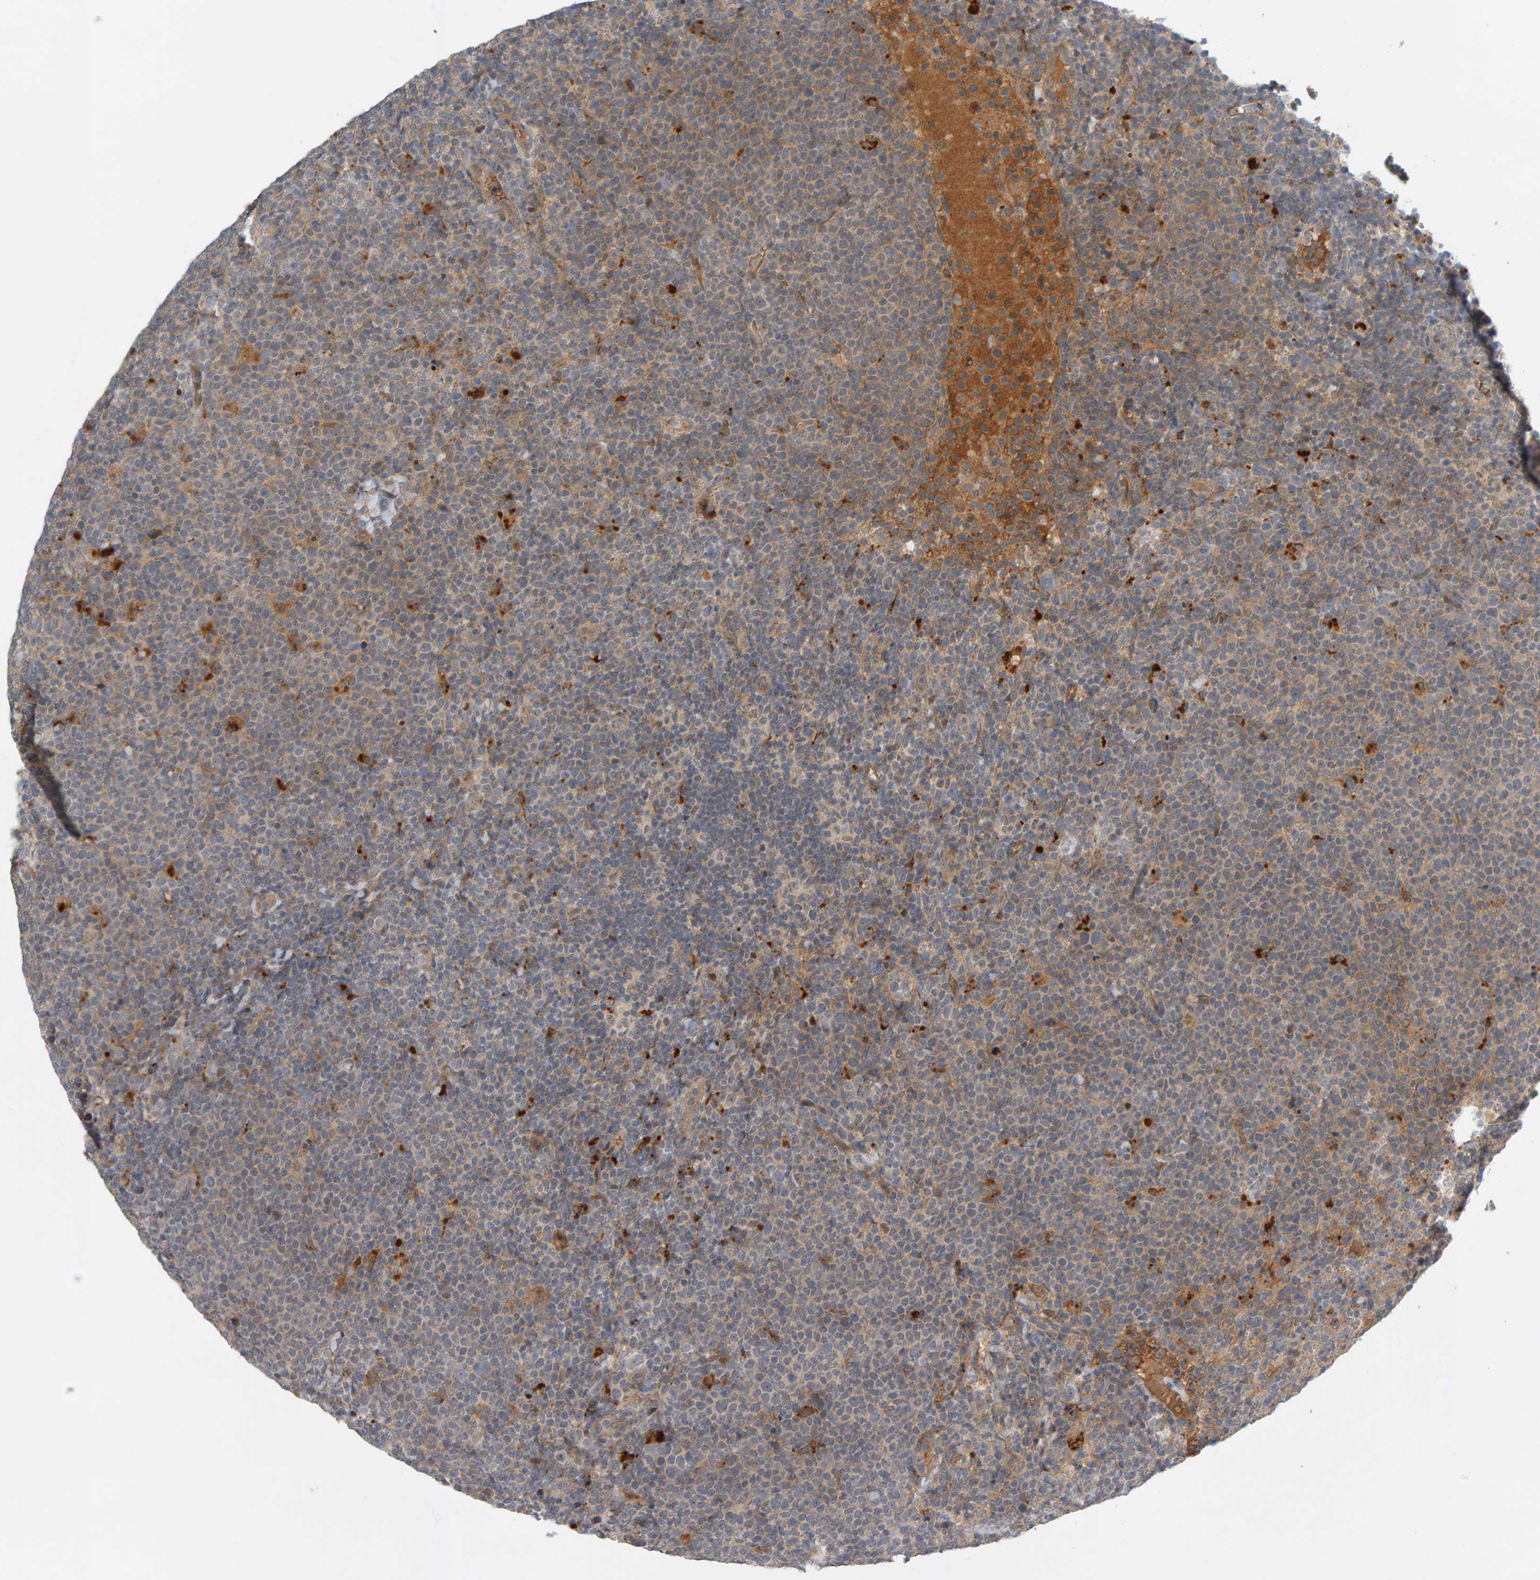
{"staining": {"intensity": "weak", "quantity": "25%-75%", "location": "cytoplasmic/membranous"}, "tissue": "lymphoma", "cell_type": "Tumor cells", "image_type": "cancer", "snomed": [{"axis": "morphology", "description": "Malignant lymphoma, non-Hodgkin's type, High grade"}, {"axis": "topography", "description": "Lymph node"}], "caption": "Immunohistochemistry micrograph of neoplastic tissue: lymphoma stained using IHC displays low levels of weak protein expression localized specifically in the cytoplasmic/membranous of tumor cells, appearing as a cytoplasmic/membranous brown color.", "gene": "ZNF160", "patient": {"sex": "male", "age": 61}}